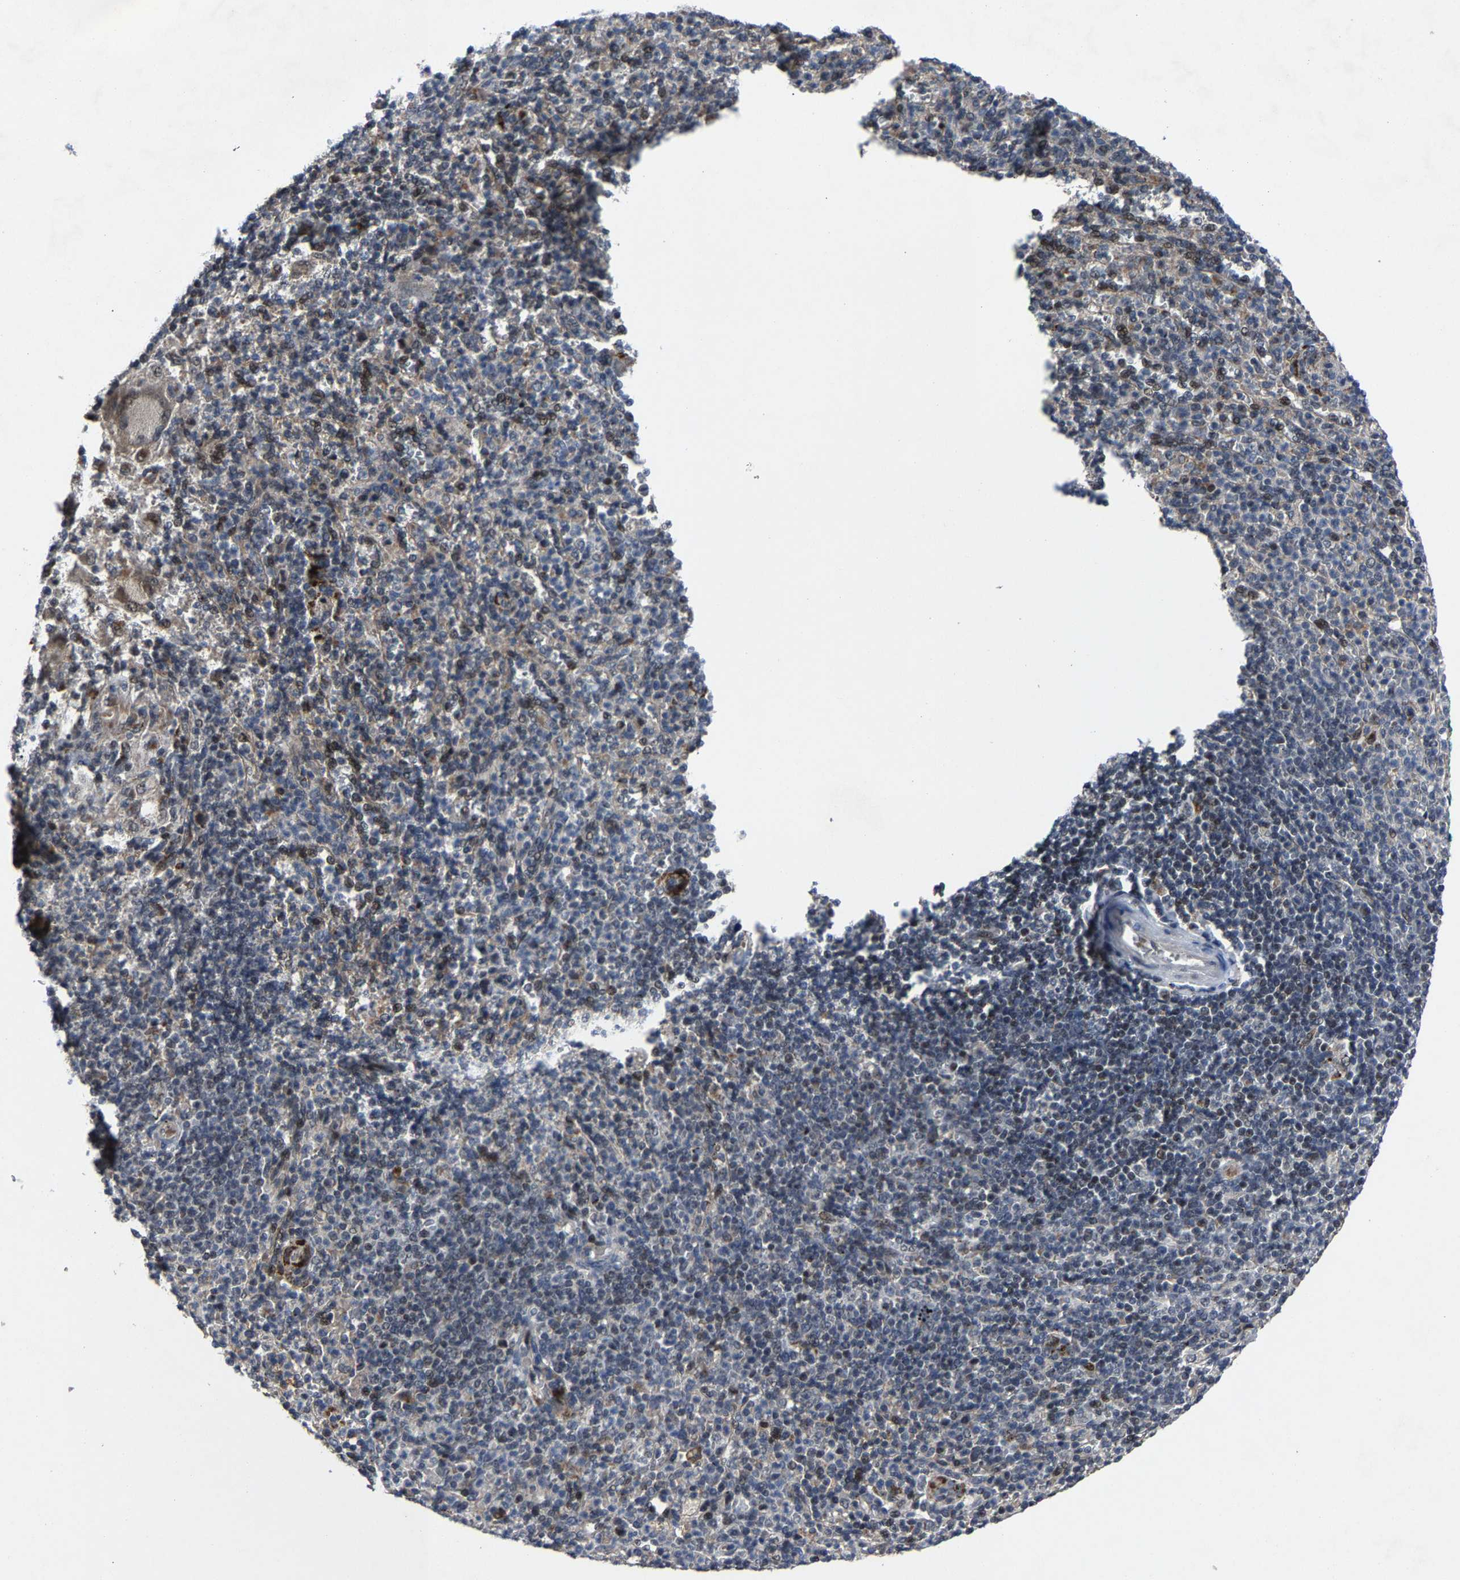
{"staining": {"intensity": "moderate", "quantity": "<25%", "location": "nuclear"}, "tissue": "spleen", "cell_type": "Cells in red pulp", "image_type": "normal", "snomed": [{"axis": "morphology", "description": "Normal tissue, NOS"}, {"axis": "topography", "description": "Spleen"}], "caption": "A brown stain labels moderate nuclear expression of a protein in cells in red pulp of normal spleen.", "gene": "LSM8", "patient": {"sex": "male", "age": 36}}